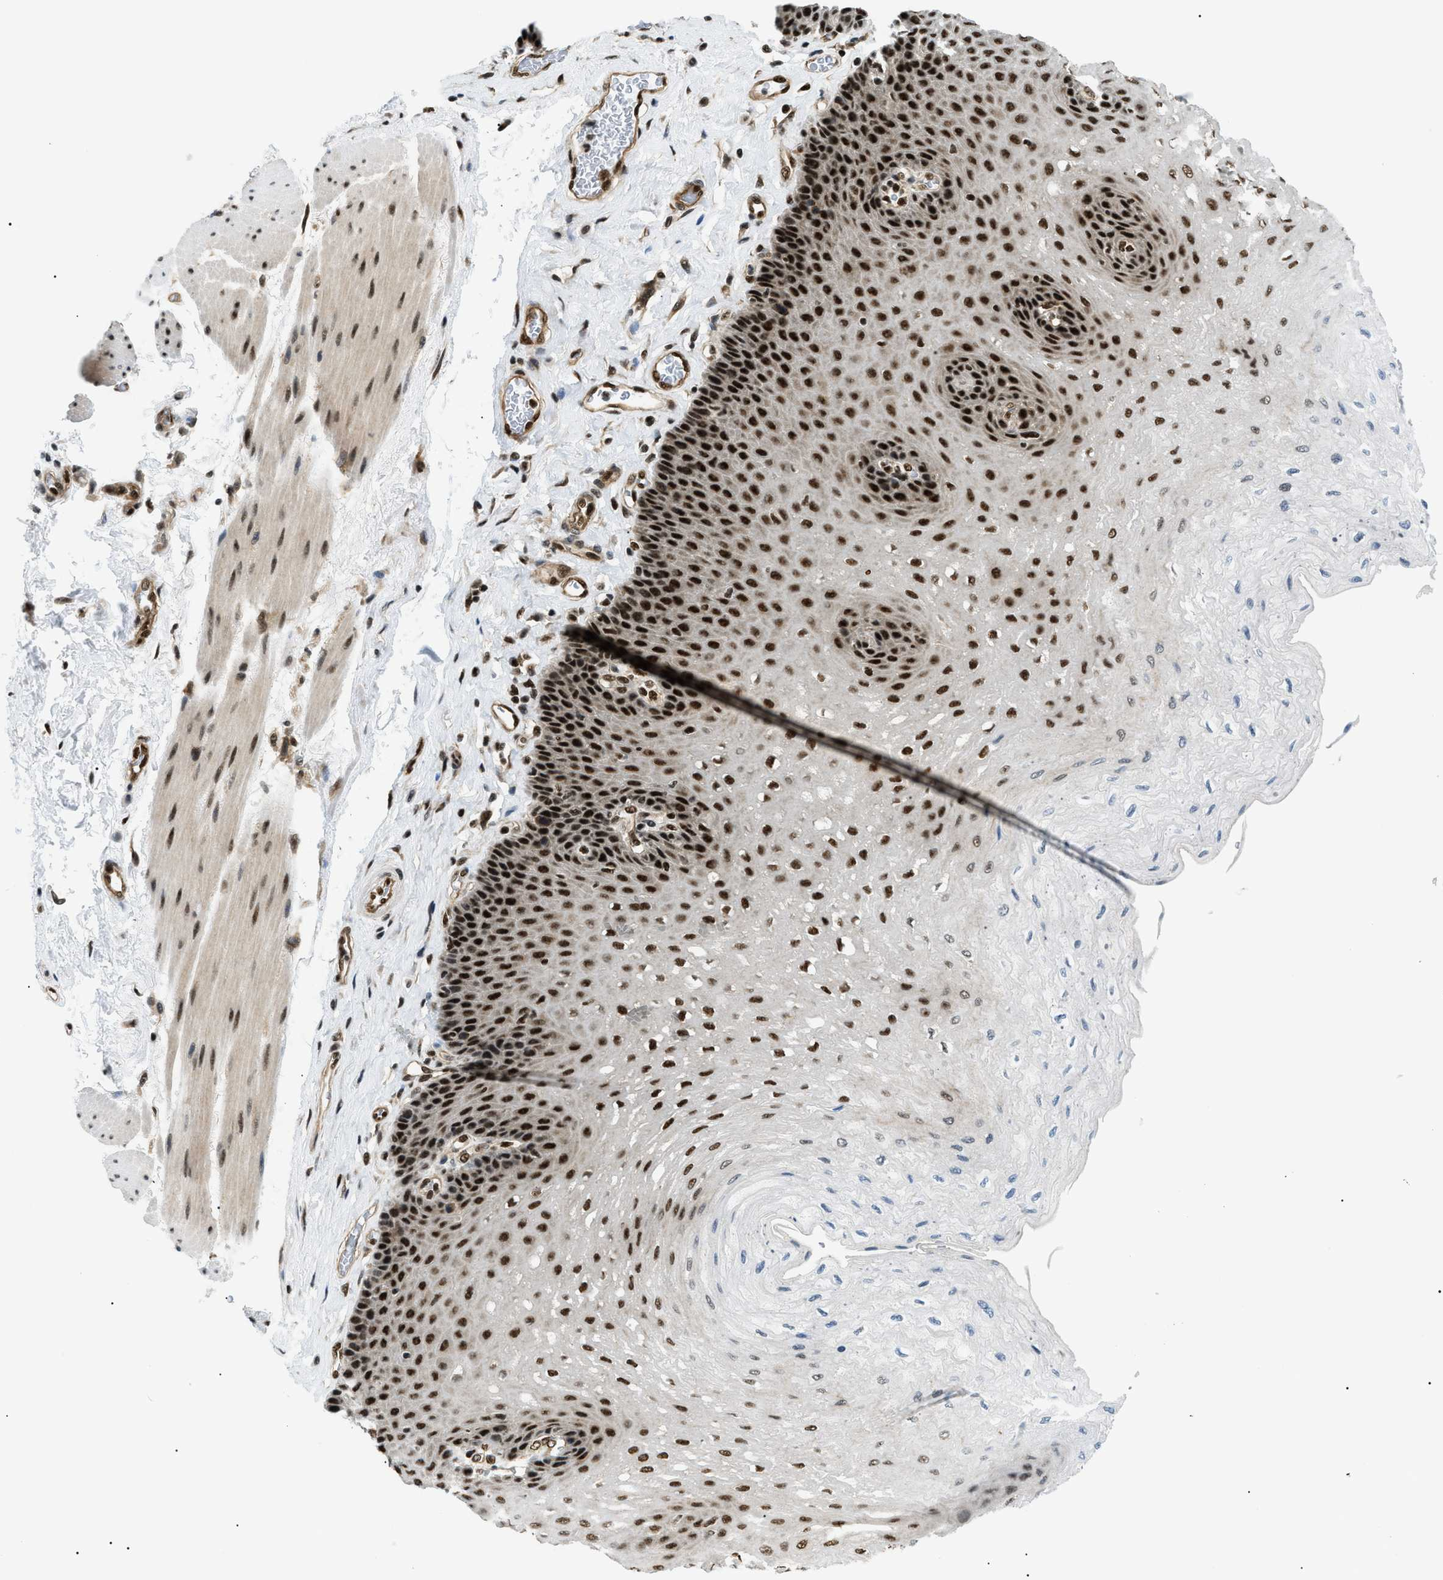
{"staining": {"intensity": "strong", "quantity": ">75%", "location": "nuclear"}, "tissue": "esophagus", "cell_type": "Squamous epithelial cells", "image_type": "normal", "snomed": [{"axis": "morphology", "description": "Normal tissue, NOS"}, {"axis": "topography", "description": "Esophagus"}], "caption": "Normal esophagus was stained to show a protein in brown. There is high levels of strong nuclear staining in about >75% of squamous epithelial cells.", "gene": "CWC25", "patient": {"sex": "female", "age": 72}}